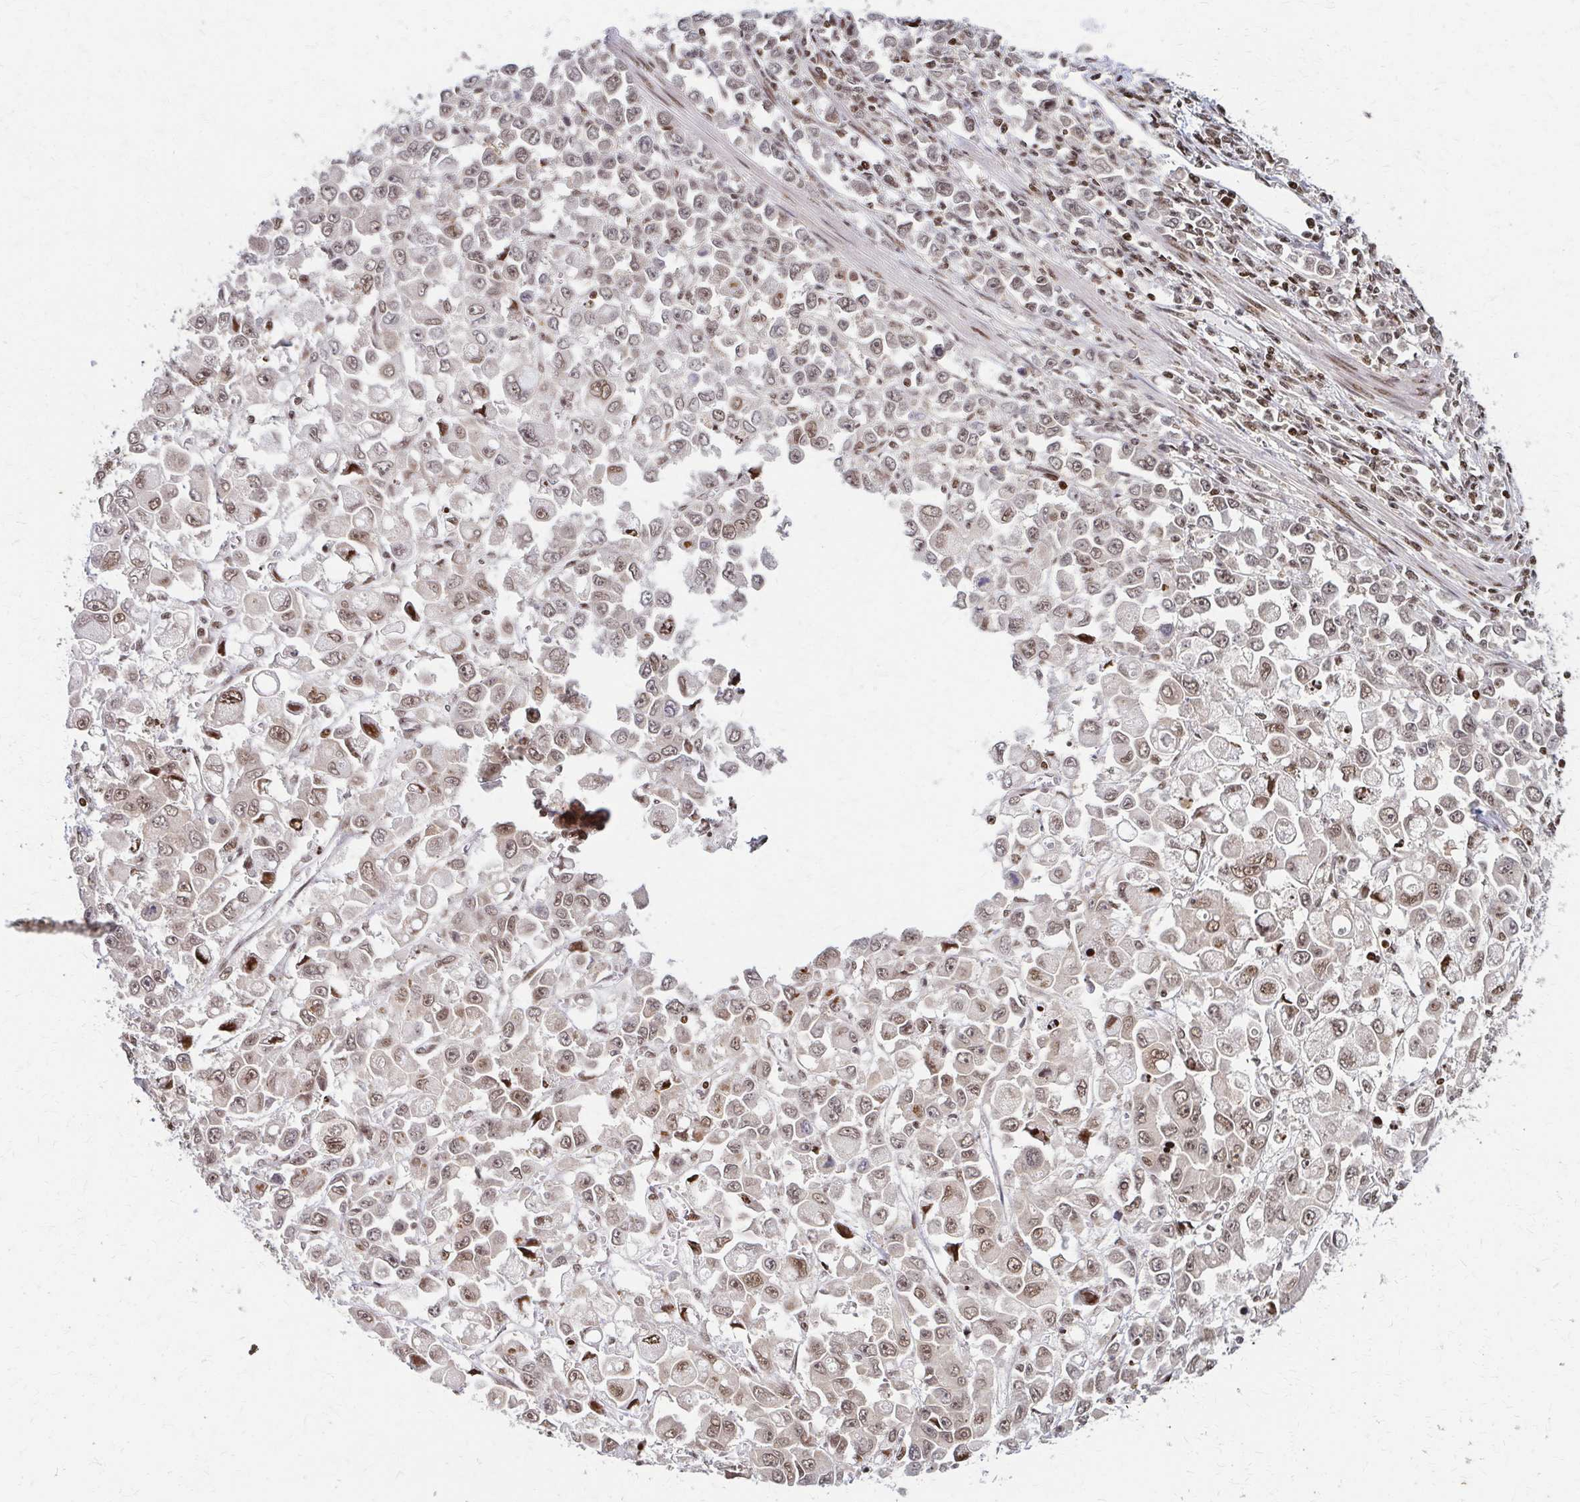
{"staining": {"intensity": "weak", "quantity": "25%-75%", "location": "nuclear"}, "tissue": "stomach cancer", "cell_type": "Tumor cells", "image_type": "cancer", "snomed": [{"axis": "morphology", "description": "Adenocarcinoma, NOS"}, {"axis": "topography", "description": "Stomach, upper"}], "caption": "Stomach cancer (adenocarcinoma) was stained to show a protein in brown. There is low levels of weak nuclear expression in about 25%-75% of tumor cells.", "gene": "PSMD7", "patient": {"sex": "male", "age": 70}}